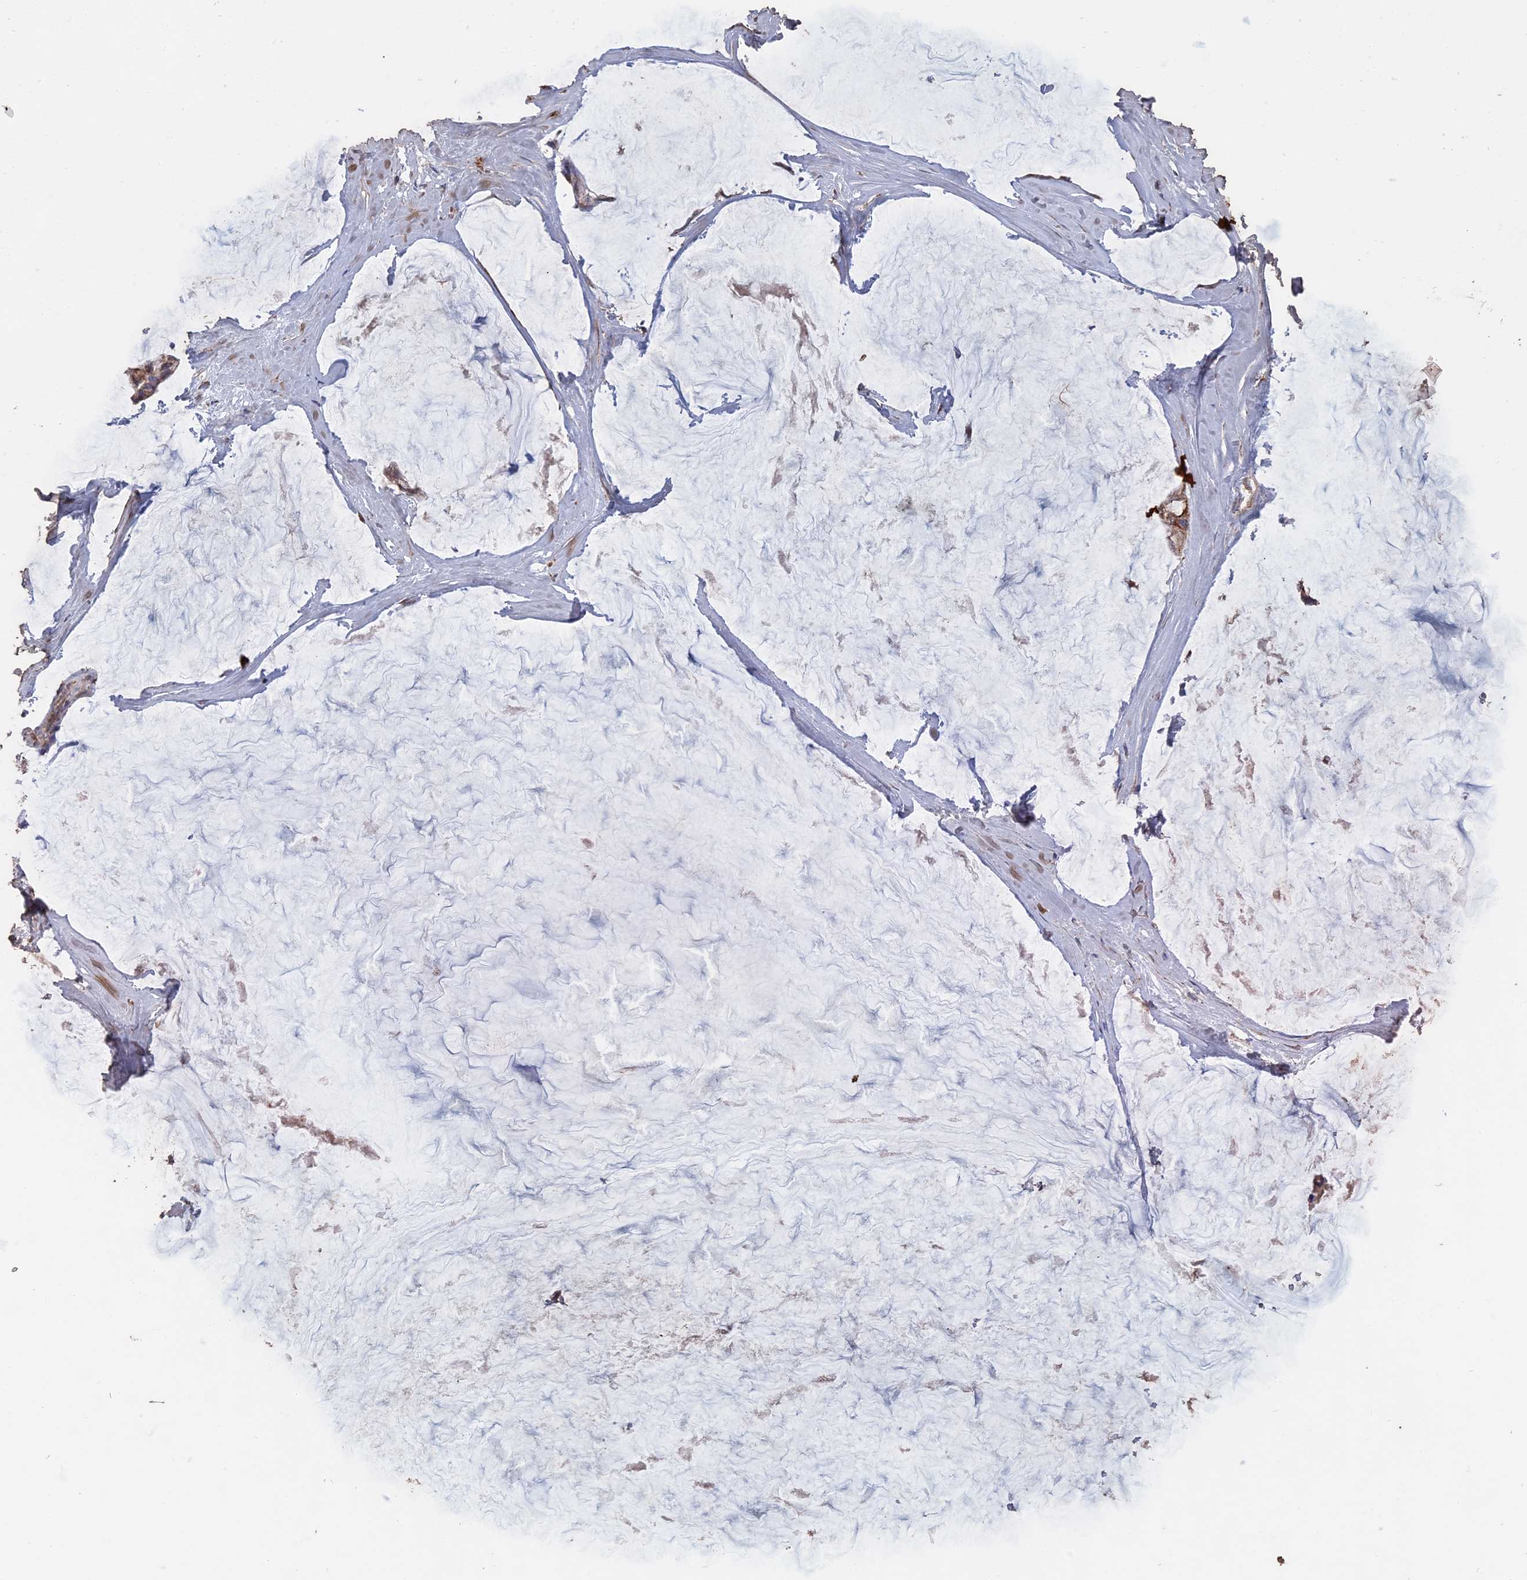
{"staining": {"intensity": "moderate", "quantity": "25%-75%", "location": "cytoplasmic/membranous"}, "tissue": "ovarian cancer", "cell_type": "Tumor cells", "image_type": "cancer", "snomed": [{"axis": "morphology", "description": "Cystadenocarcinoma, mucinous, NOS"}, {"axis": "topography", "description": "Ovary"}], "caption": "This is a micrograph of immunohistochemistry (IHC) staining of ovarian cancer, which shows moderate staining in the cytoplasmic/membranous of tumor cells.", "gene": "SMG9", "patient": {"sex": "female", "age": 39}}